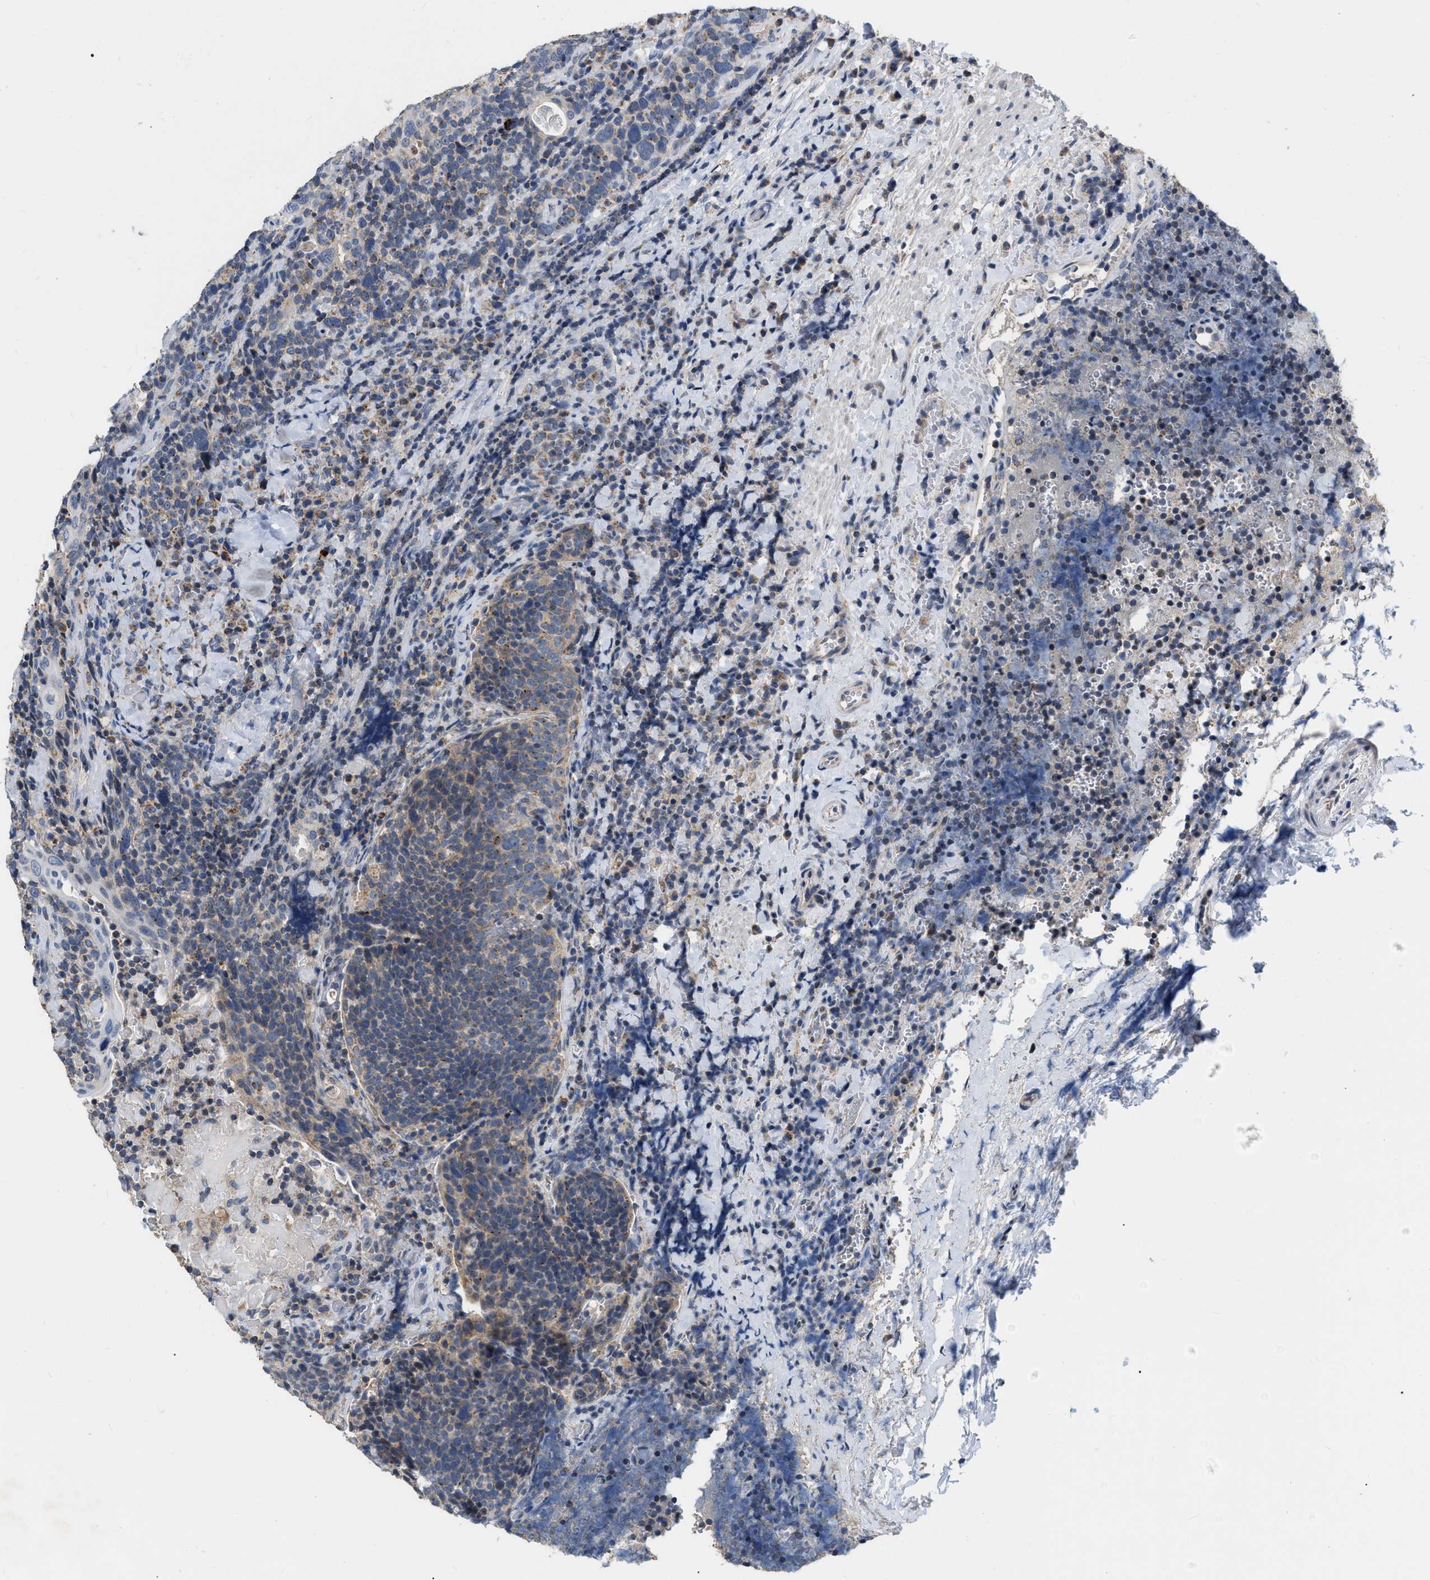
{"staining": {"intensity": "weak", "quantity": ">75%", "location": "cytoplasmic/membranous"}, "tissue": "head and neck cancer", "cell_type": "Tumor cells", "image_type": "cancer", "snomed": [{"axis": "morphology", "description": "Squamous cell carcinoma, NOS"}, {"axis": "morphology", "description": "Squamous cell carcinoma, metastatic, NOS"}, {"axis": "topography", "description": "Lymph node"}, {"axis": "topography", "description": "Head-Neck"}], "caption": "Head and neck cancer (squamous cell carcinoma) was stained to show a protein in brown. There is low levels of weak cytoplasmic/membranous staining in approximately >75% of tumor cells.", "gene": "DDX56", "patient": {"sex": "male", "age": 62}}